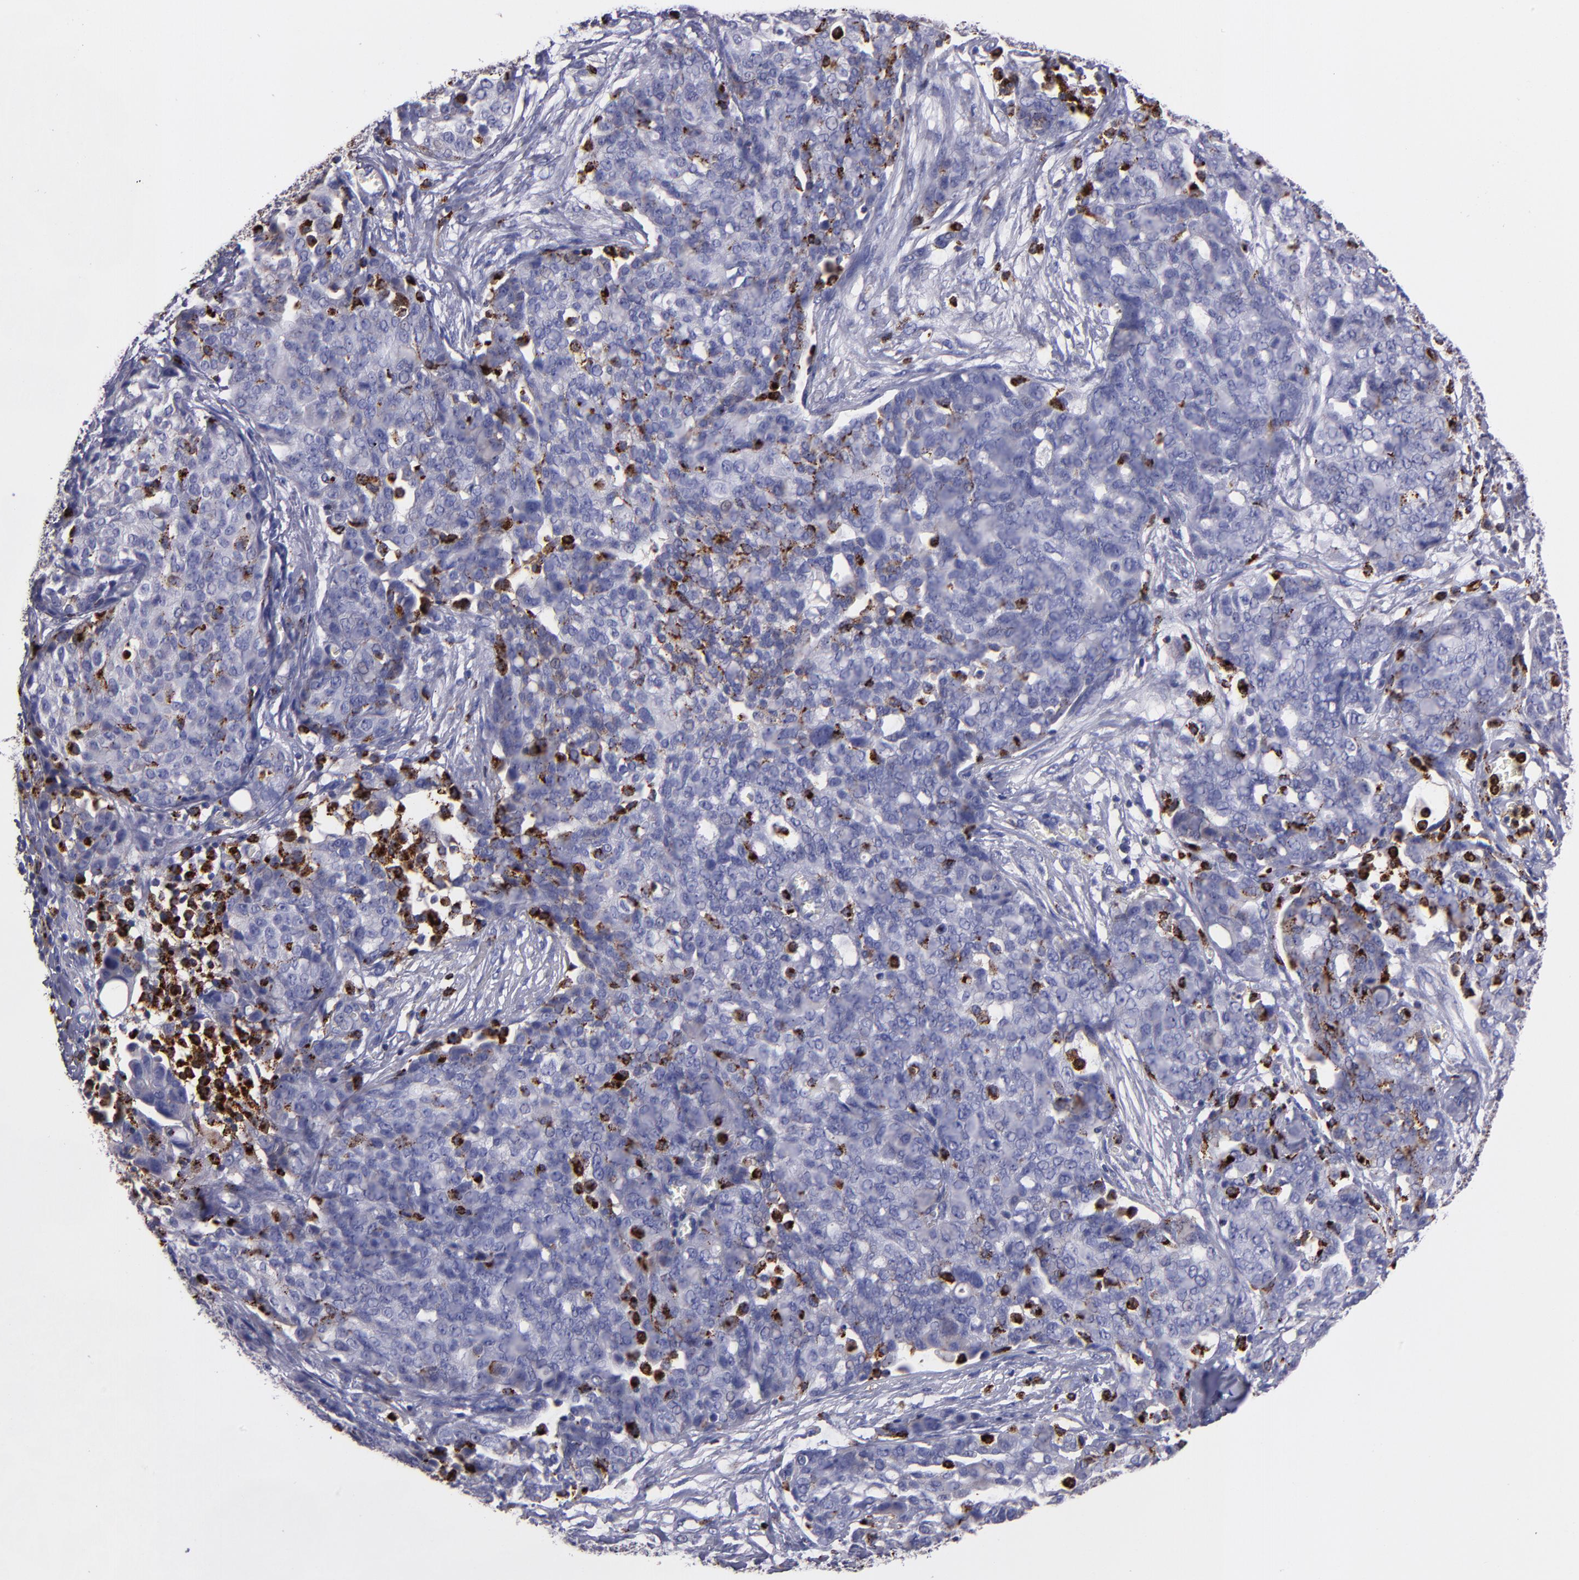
{"staining": {"intensity": "moderate", "quantity": "<25%", "location": "cytoplasmic/membranous"}, "tissue": "ovarian cancer", "cell_type": "Tumor cells", "image_type": "cancer", "snomed": [{"axis": "morphology", "description": "Cystadenocarcinoma, serous, NOS"}, {"axis": "topography", "description": "Soft tissue"}, {"axis": "topography", "description": "Ovary"}], "caption": "A micrograph showing moderate cytoplasmic/membranous staining in approximately <25% of tumor cells in serous cystadenocarcinoma (ovarian), as visualized by brown immunohistochemical staining.", "gene": "CTSS", "patient": {"sex": "female", "age": 57}}